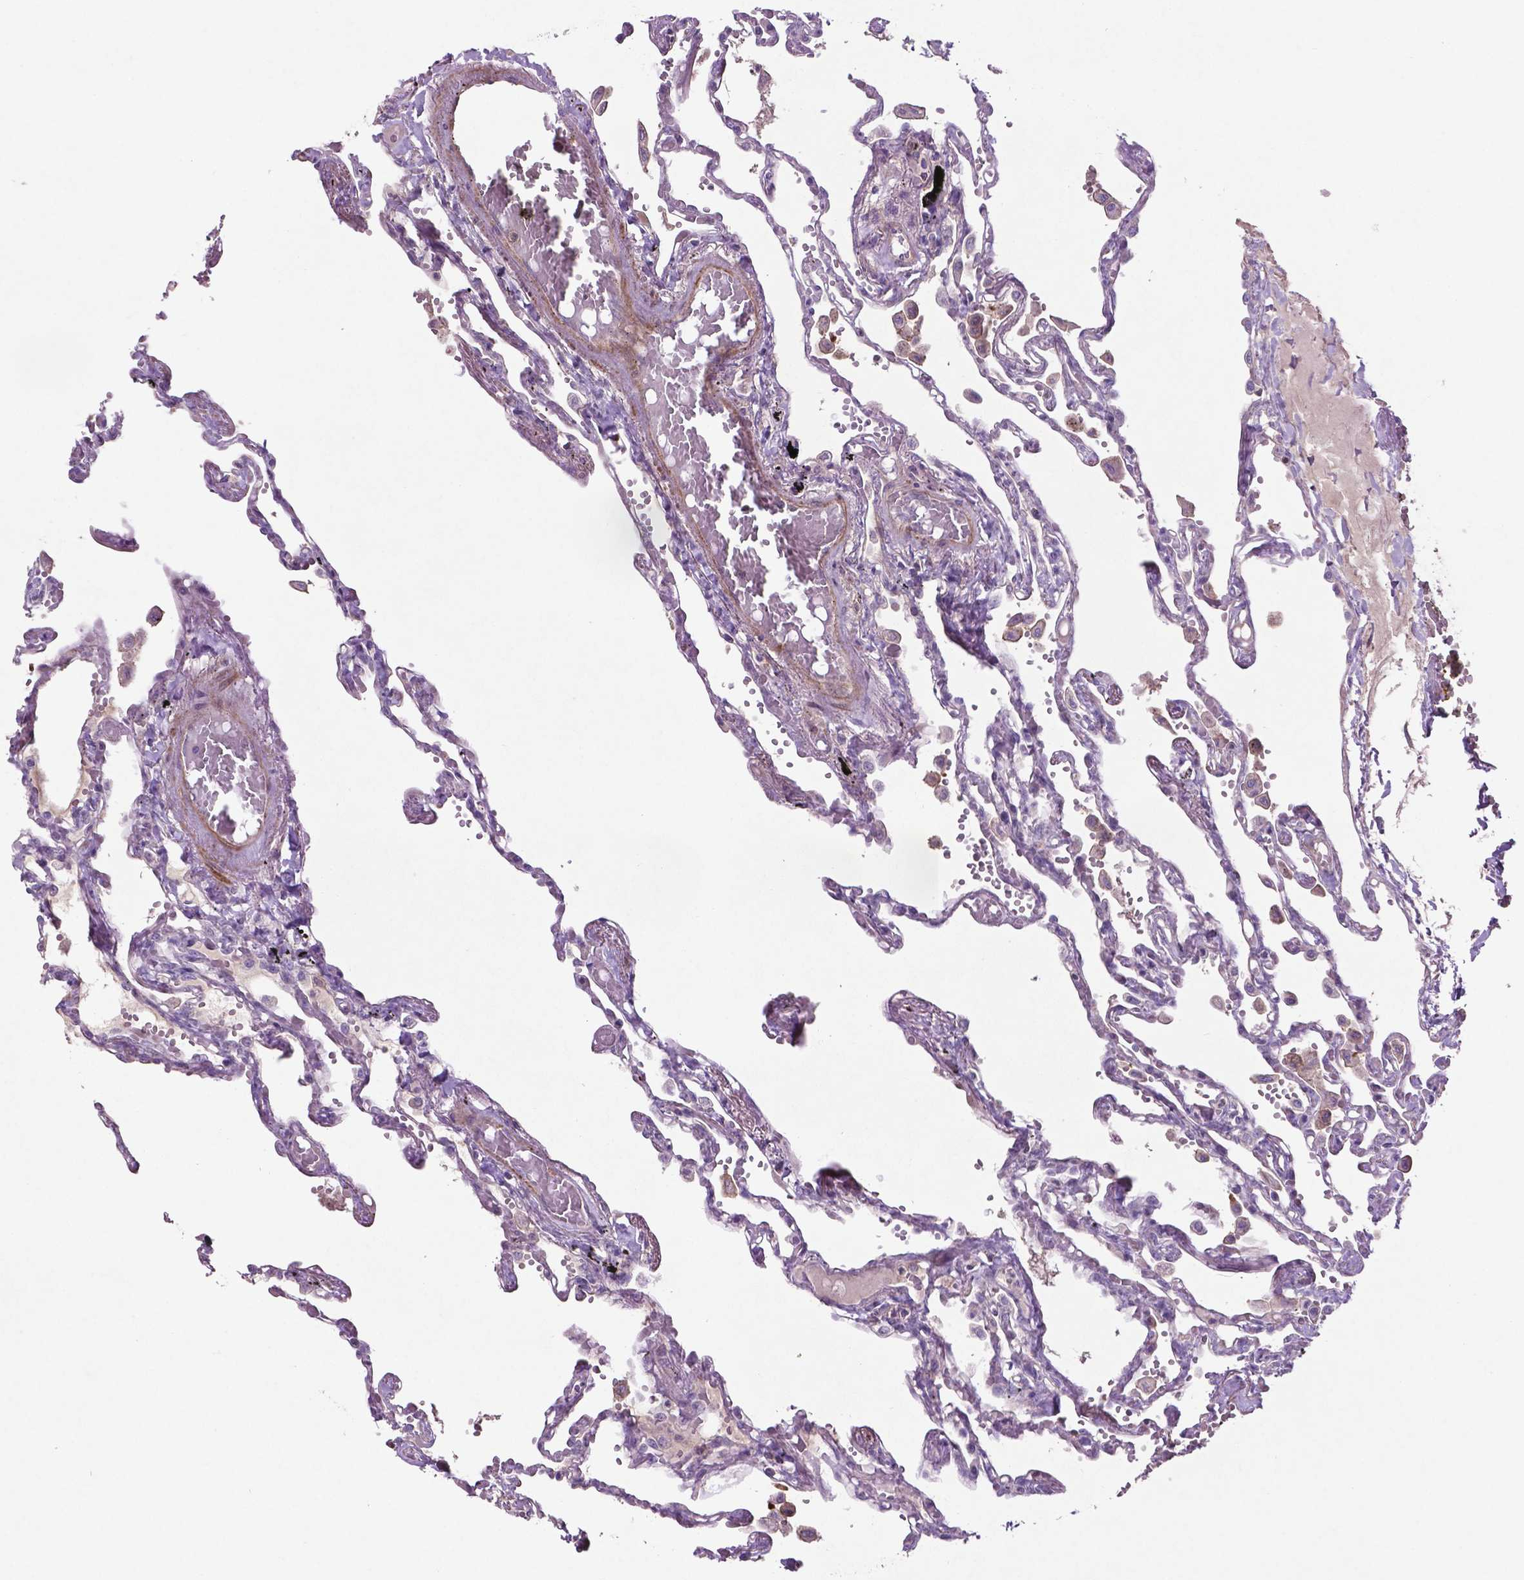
{"staining": {"intensity": "negative", "quantity": "none", "location": "none"}, "tissue": "lung", "cell_type": "Alveolar cells", "image_type": "normal", "snomed": [{"axis": "morphology", "description": "Normal tissue, NOS"}, {"axis": "morphology", "description": "Adenocarcinoma, NOS"}, {"axis": "topography", "description": "Cartilage tissue"}, {"axis": "topography", "description": "Lung"}], "caption": "DAB immunohistochemical staining of benign lung reveals no significant positivity in alveolar cells.", "gene": "BMP4", "patient": {"sex": "female", "age": 67}}